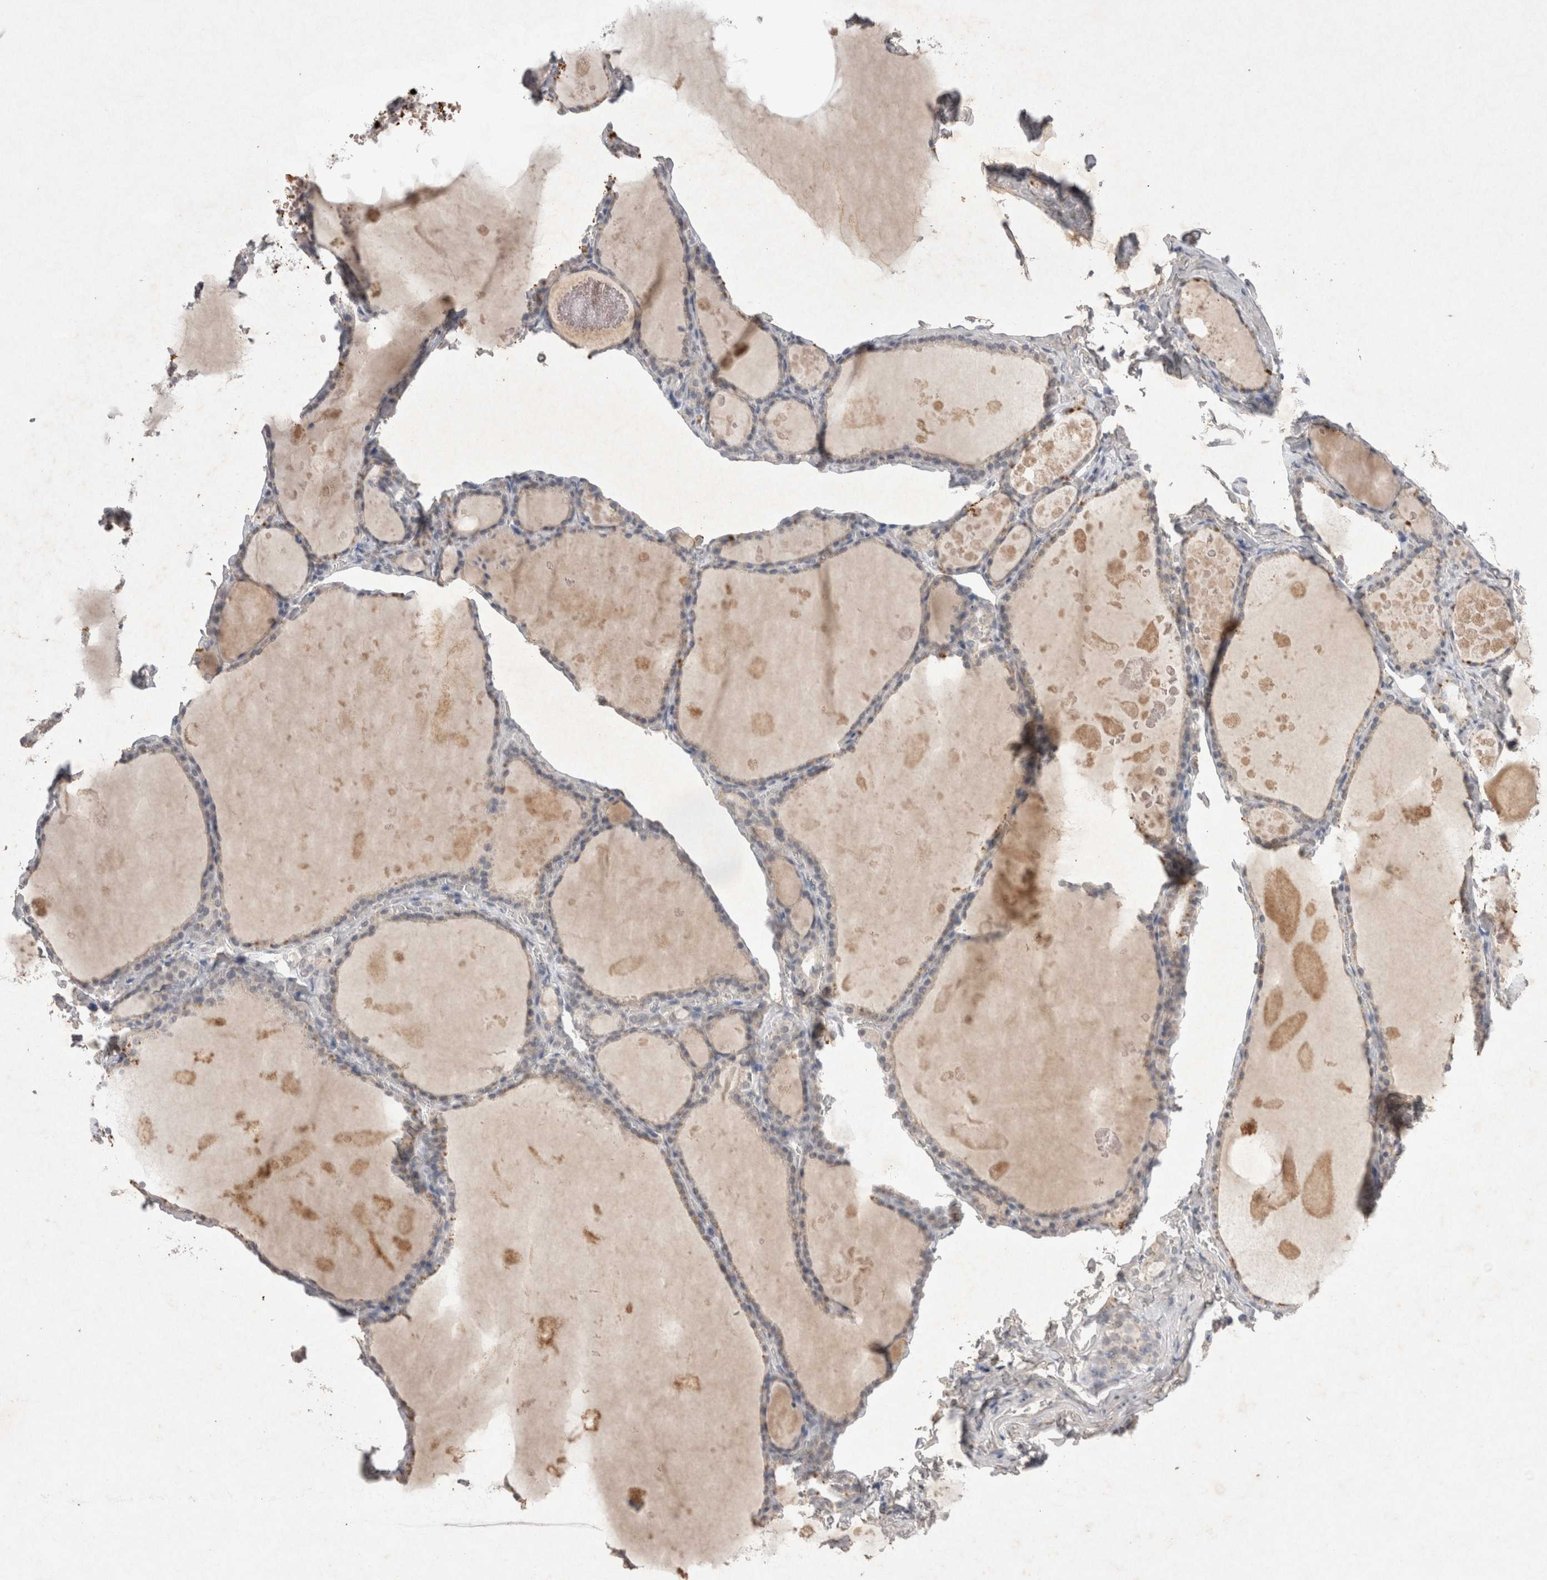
{"staining": {"intensity": "weak", "quantity": "<25%", "location": "cytoplasmic/membranous"}, "tissue": "thyroid gland", "cell_type": "Glandular cells", "image_type": "normal", "snomed": [{"axis": "morphology", "description": "Normal tissue, NOS"}, {"axis": "topography", "description": "Thyroid gland"}], "caption": "High magnification brightfield microscopy of benign thyroid gland stained with DAB (brown) and counterstained with hematoxylin (blue): glandular cells show no significant positivity. (Brightfield microscopy of DAB (3,3'-diaminobenzidine) immunohistochemistry at high magnification).", "gene": "LYVE1", "patient": {"sex": "male", "age": 56}}